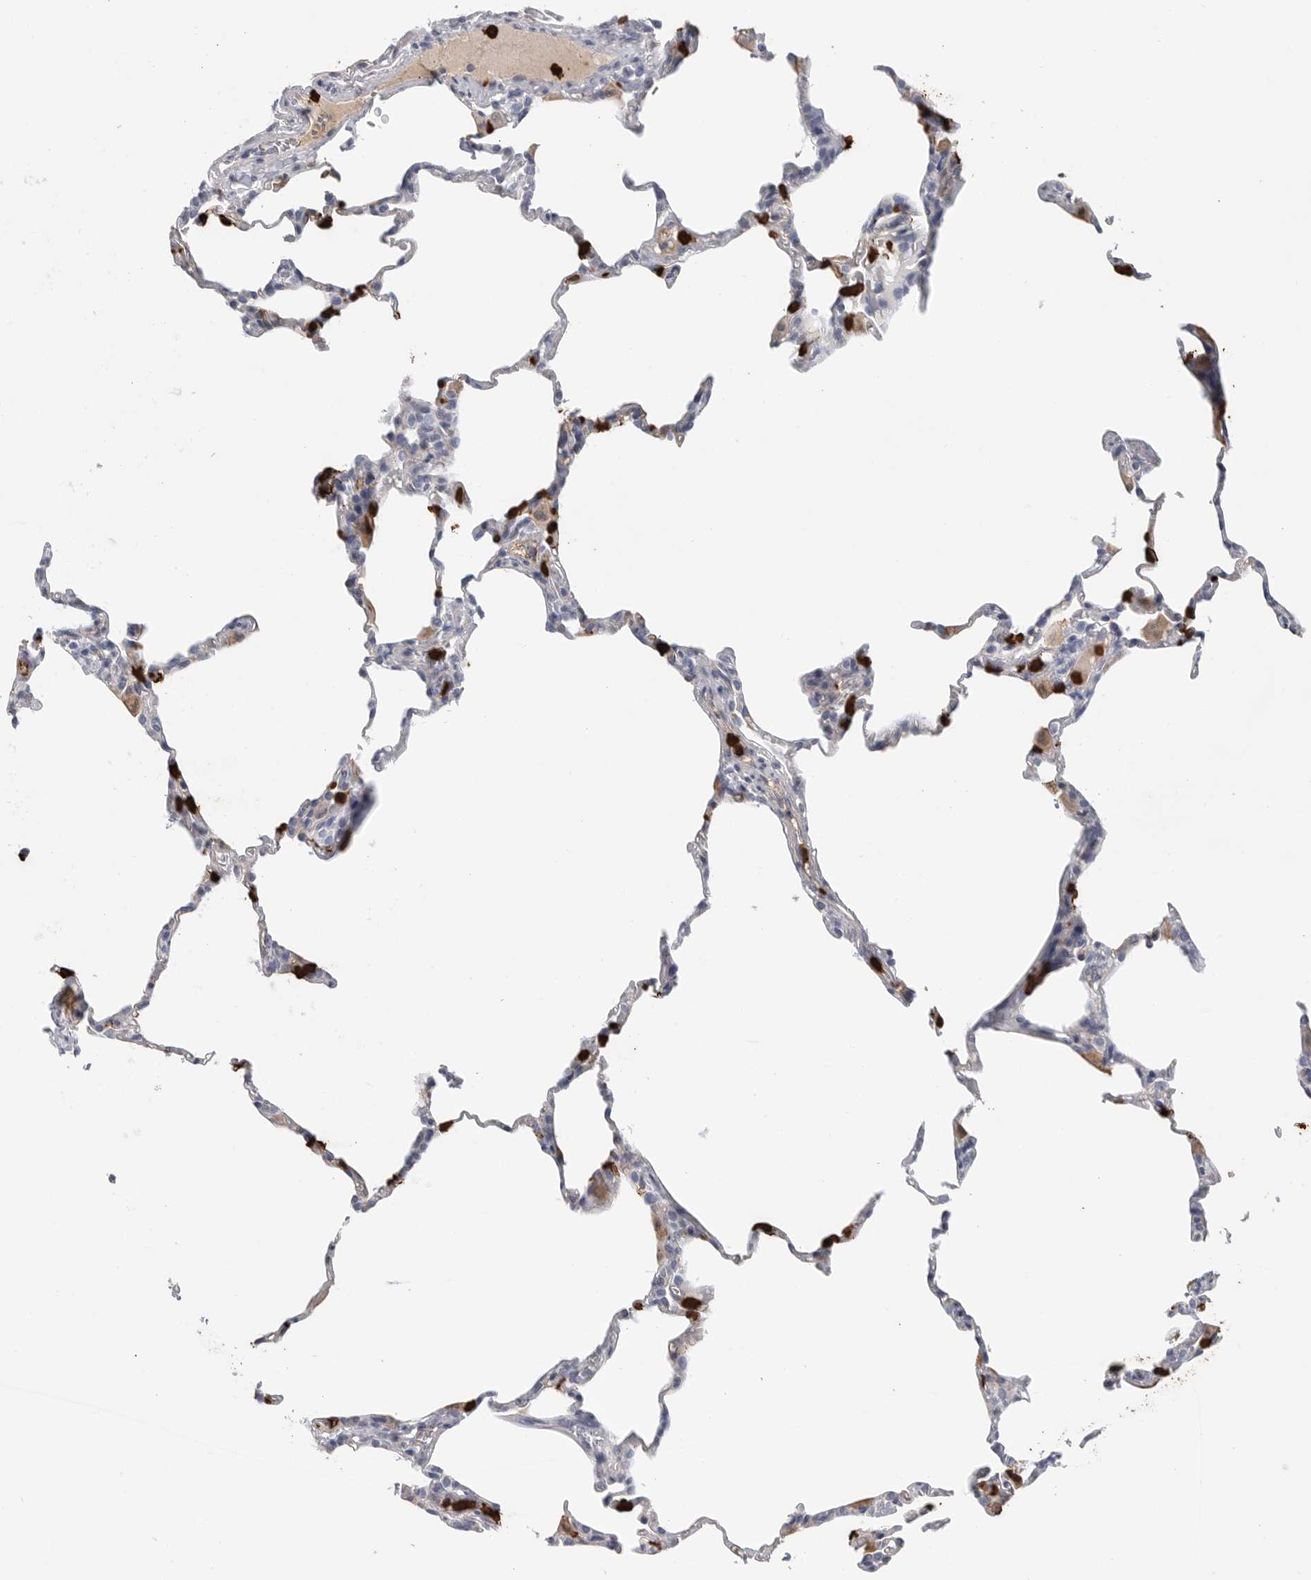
{"staining": {"intensity": "strong", "quantity": "<25%", "location": "cytoplasmic/membranous"}, "tissue": "lung", "cell_type": "Alveolar cells", "image_type": "normal", "snomed": [{"axis": "morphology", "description": "Normal tissue, NOS"}, {"axis": "topography", "description": "Lung"}], "caption": "High-magnification brightfield microscopy of normal lung stained with DAB (3,3'-diaminobenzidine) (brown) and counterstained with hematoxylin (blue). alveolar cells exhibit strong cytoplasmic/membranous staining is identified in approximately<25% of cells.", "gene": "CYB561D1", "patient": {"sex": "male", "age": 20}}